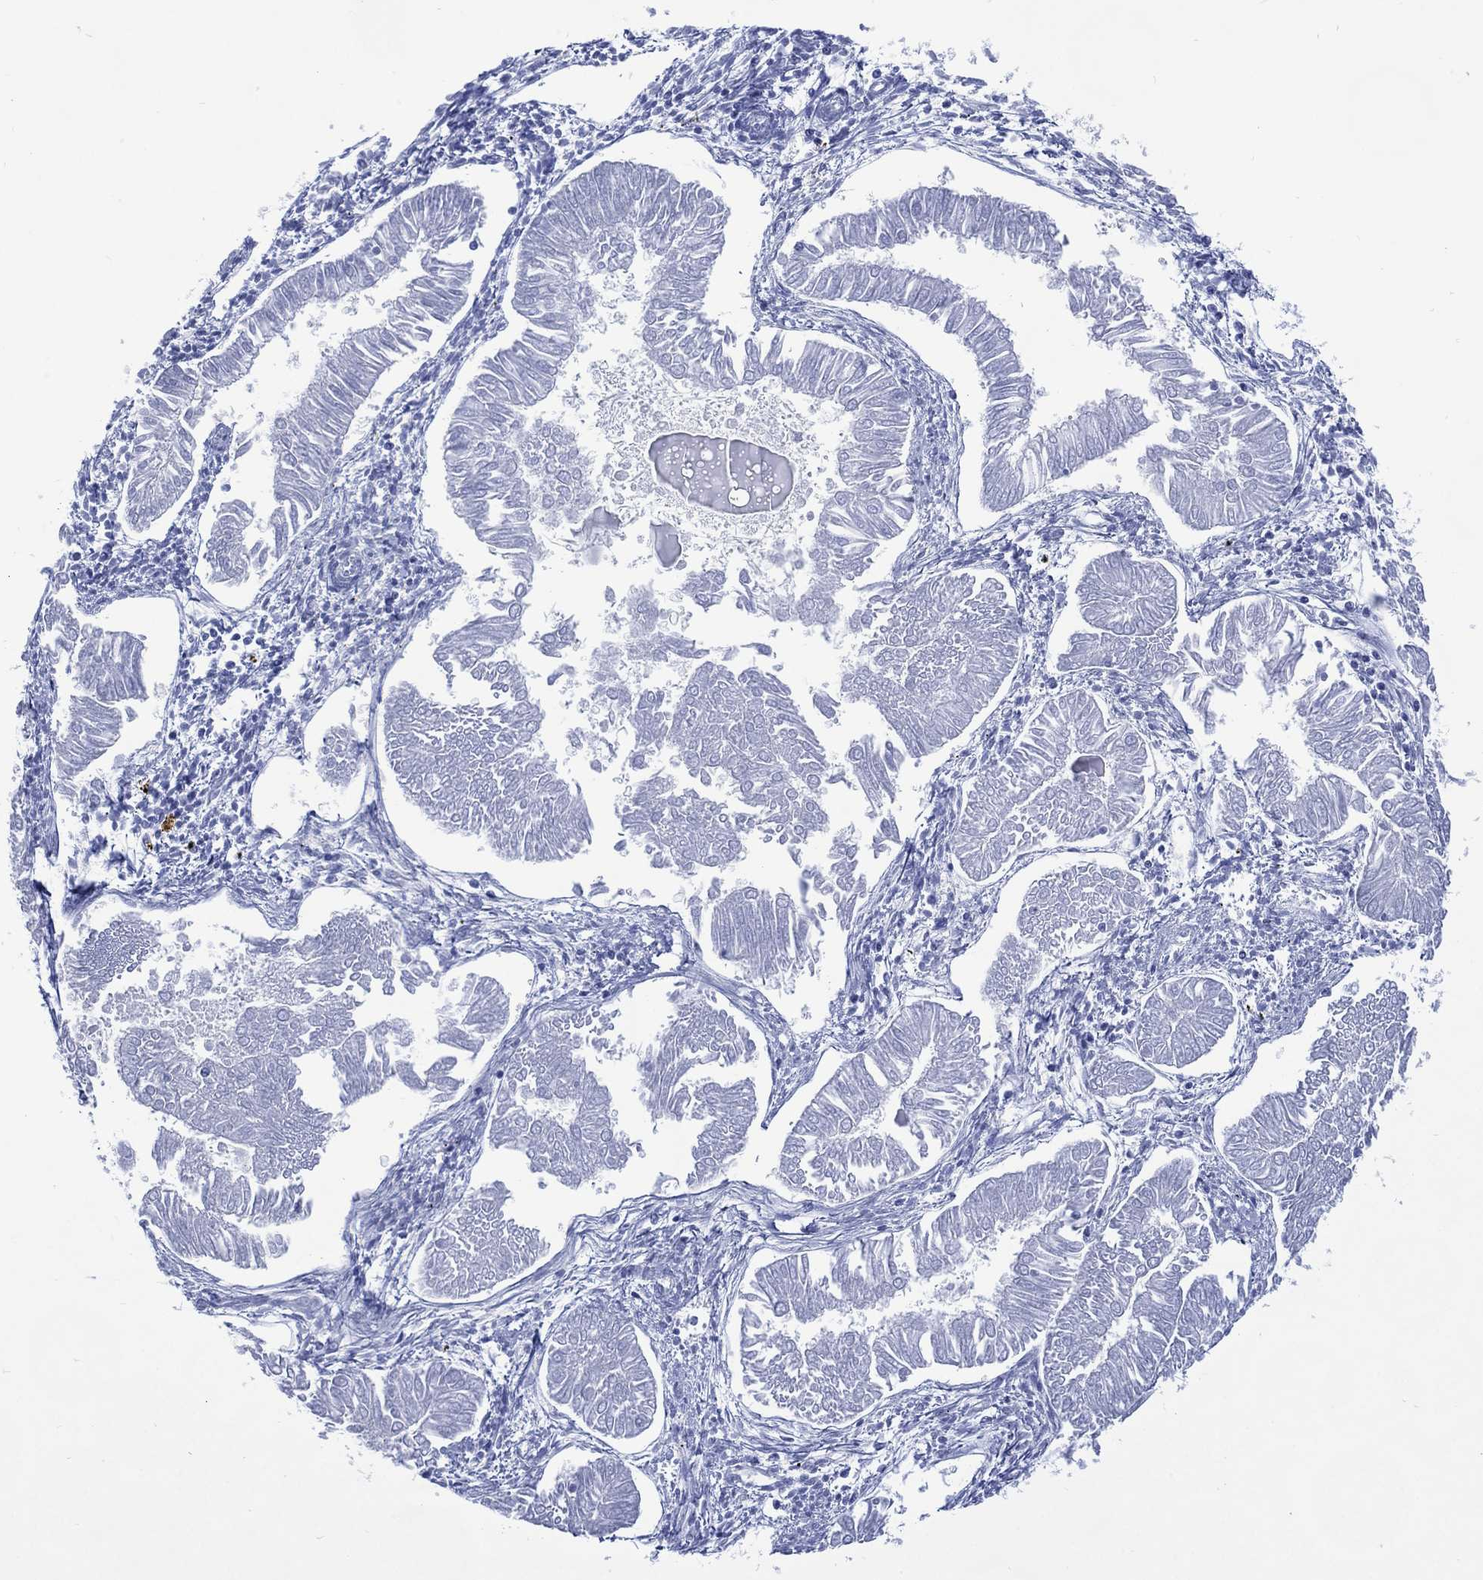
{"staining": {"intensity": "negative", "quantity": "none", "location": "none"}, "tissue": "endometrial cancer", "cell_type": "Tumor cells", "image_type": "cancer", "snomed": [{"axis": "morphology", "description": "Adenocarcinoma, NOS"}, {"axis": "topography", "description": "Endometrium"}], "caption": "The image exhibits no staining of tumor cells in endometrial adenocarcinoma.", "gene": "SHCBP1L", "patient": {"sex": "female", "age": 53}}